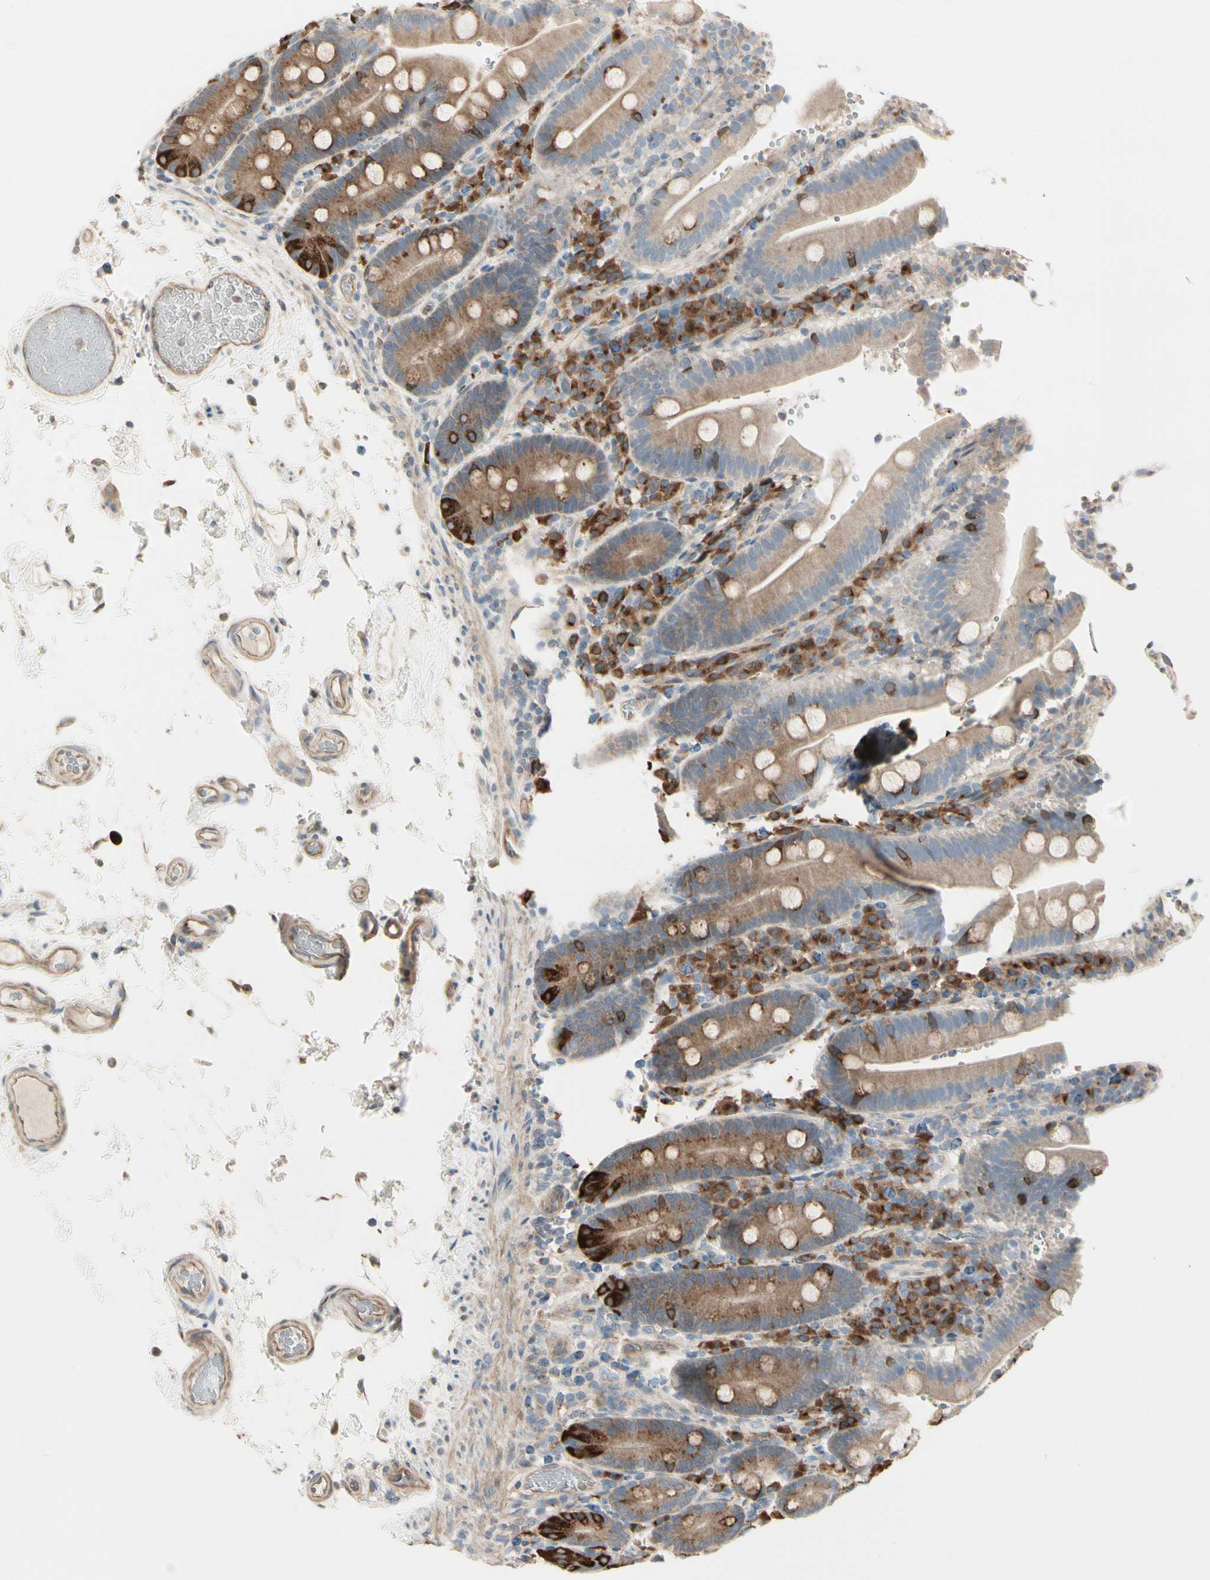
{"staining": {"intensity": "strong", "quantity": "<25%", "location": "cytoplasmic/membranous"}, "tissue": "duodenum", "cell_type": "Glandular cells", "image_type": "normal", "snomed": [{"axis": "morphology", "description": "Normal tissue, NOS"}, {"axis": "topography", "description": "Small intestine, NOS"}], "caption": "Protein positivity by IHC displays strong cytoplasmic/membranous expression in approximately <25% of glandular cells in benign duodenum.", "gene": "NUCB2", "patient": {"sex": "female", "age": 71}}